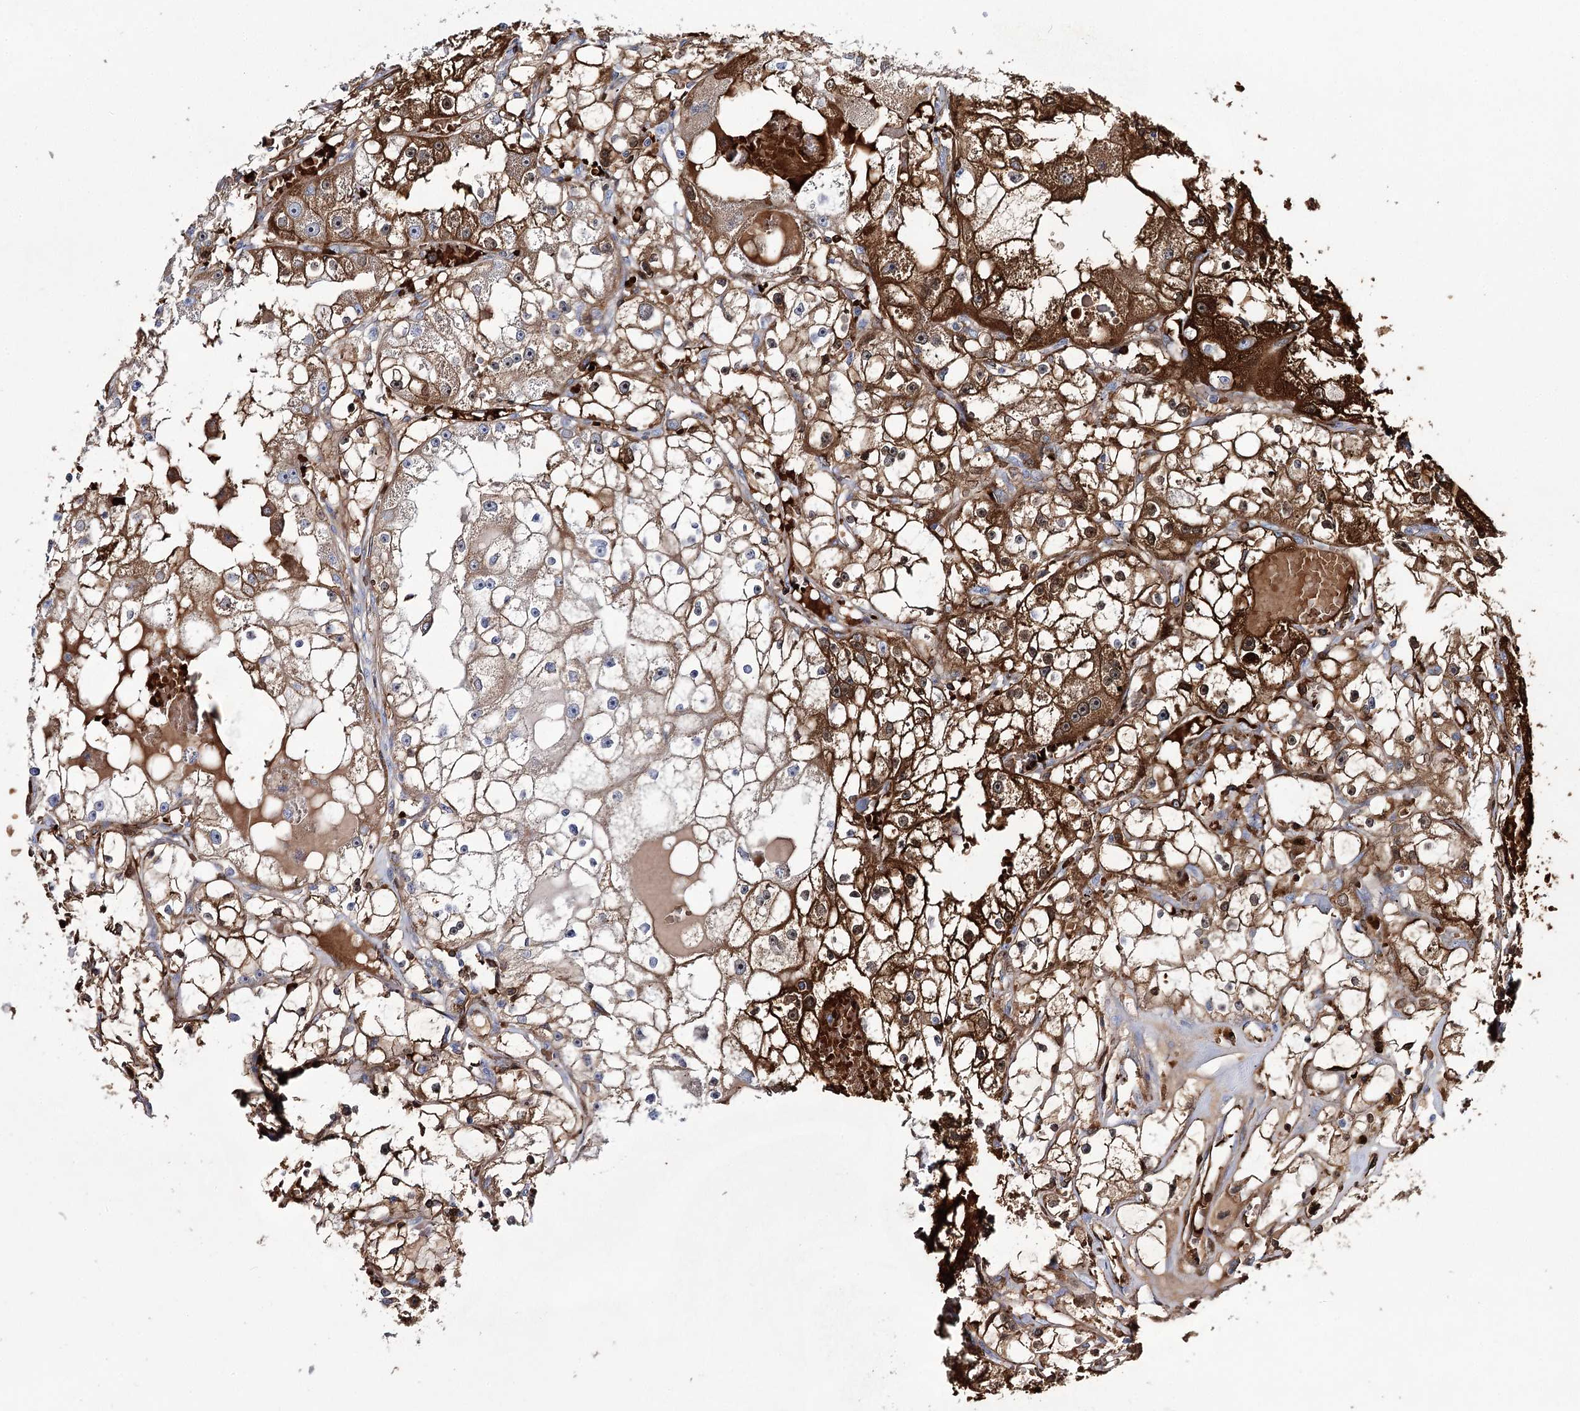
{"staining": {"intensity": "strong", "quantity": ">75%", "location": "cytoplasmic/membranous"}, "tissue": "renal cancer", "cell_type": "Tumor cells", "image_type": "cancer", "snomed": [{"axis": "morphology", "description": "Adenocarcinoma, NOS"}, {"axis": "topography", "description": "Kidney"}], "caption": "The image reveals a brown stain indicating the presence of a protein in the cytoplasmic/membranous of tumor cells in renal adenocarcinoma.", "gene": "GBF1", "patient": {"sex": "male", "age": 56}}